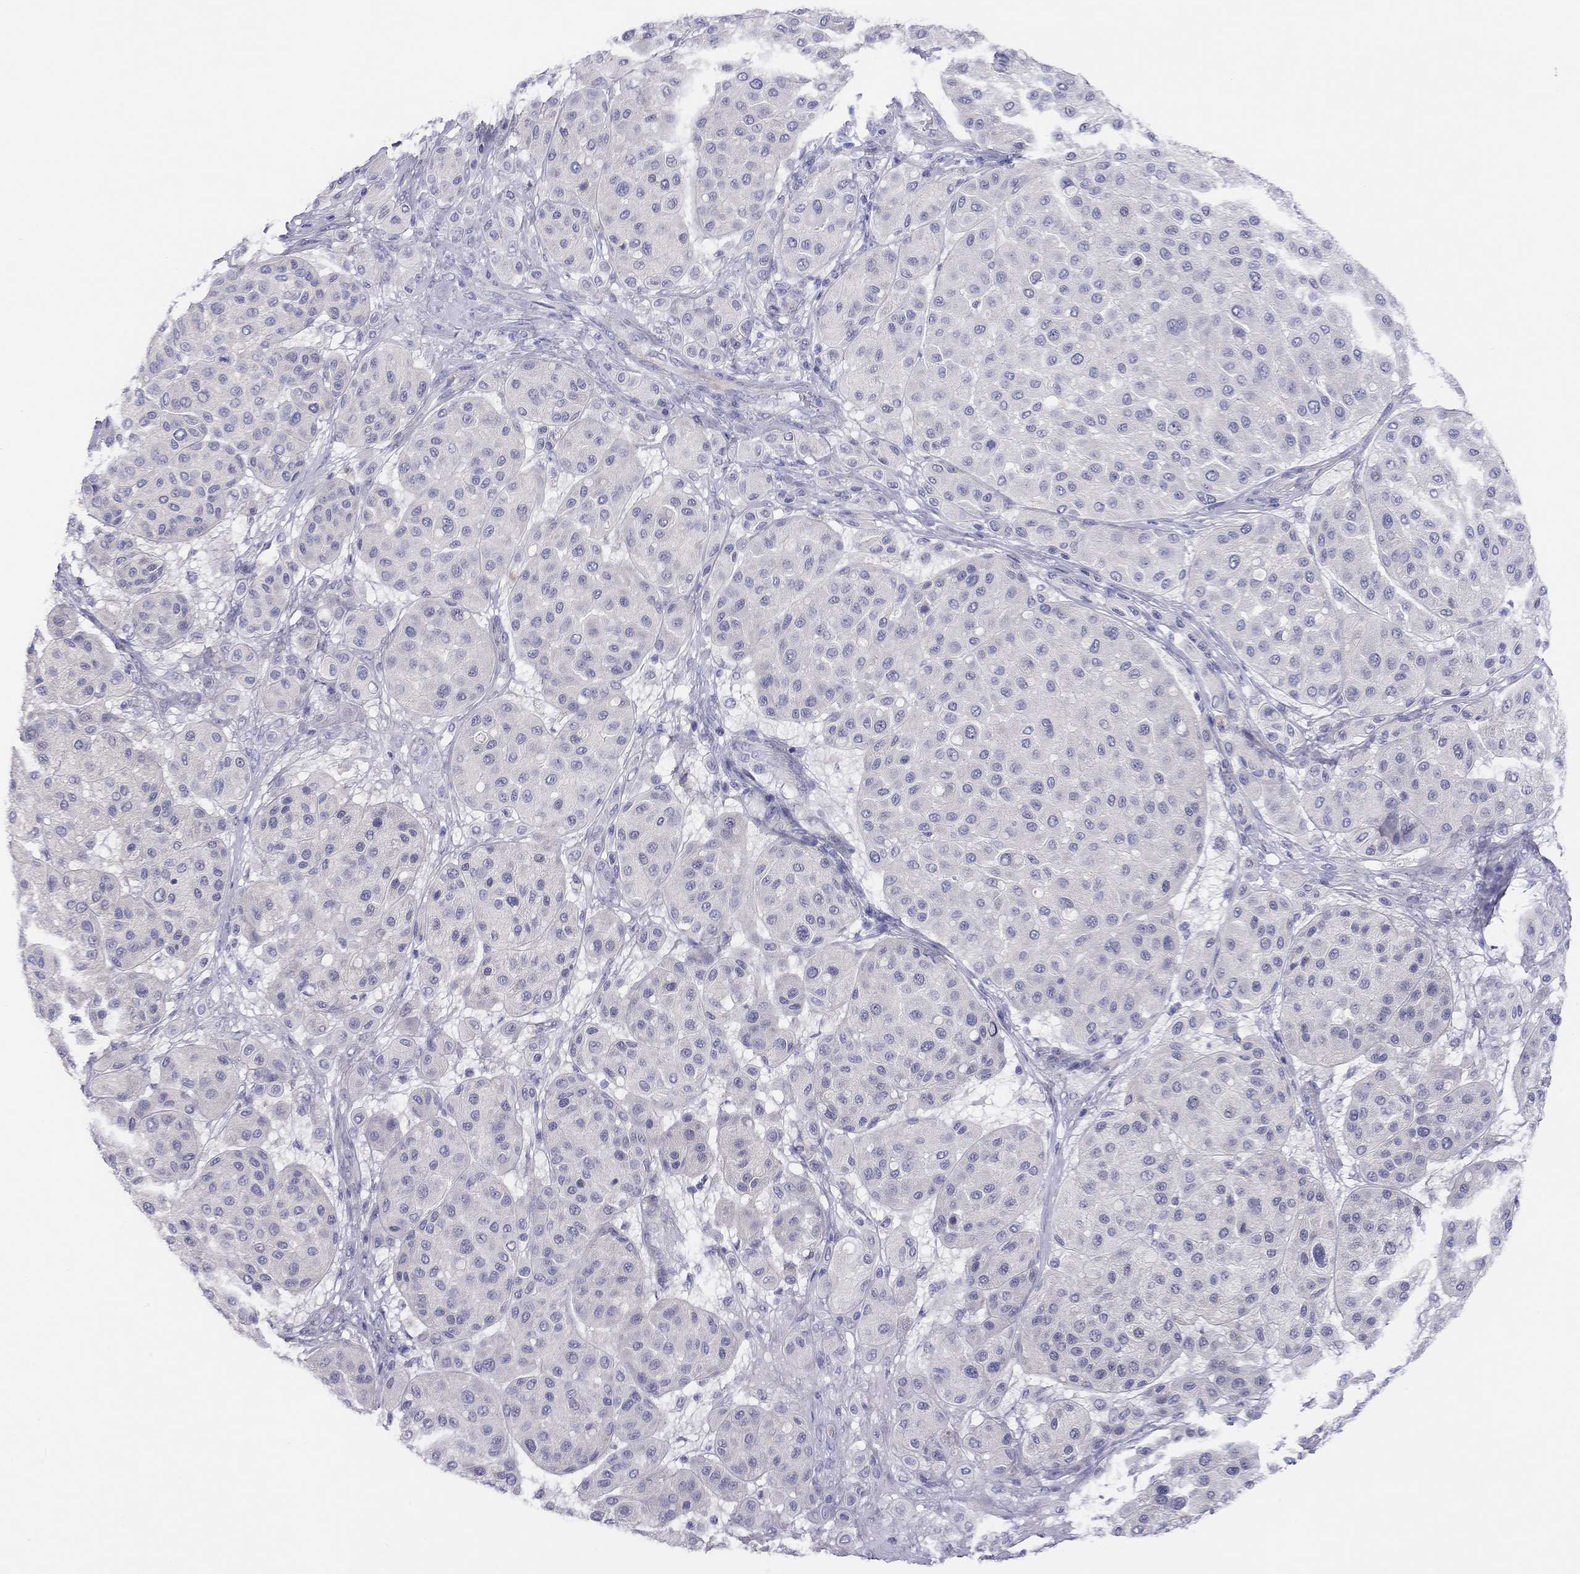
{"staining": {"intensity": "negative", "quantity": "none", "location": "none"}, "tissue": "melanoma", "cell_type": "Tumor cells", "image_type": "cancer", "snomed": [{"axis": "morphology", "description": "Malignant melanoma, Metastatic site"}, {"axis": "topography", "description": "Smooth muscle"}], "caption": "An immunohistochemistry (IHC) image of malignant melanoma (metastatic site) is shown. There is no staining in tumor cells of malignant melanoma (metastatic site).", "gene": "MGAT4C", "patient": {"sex": "male", "age": 41}}